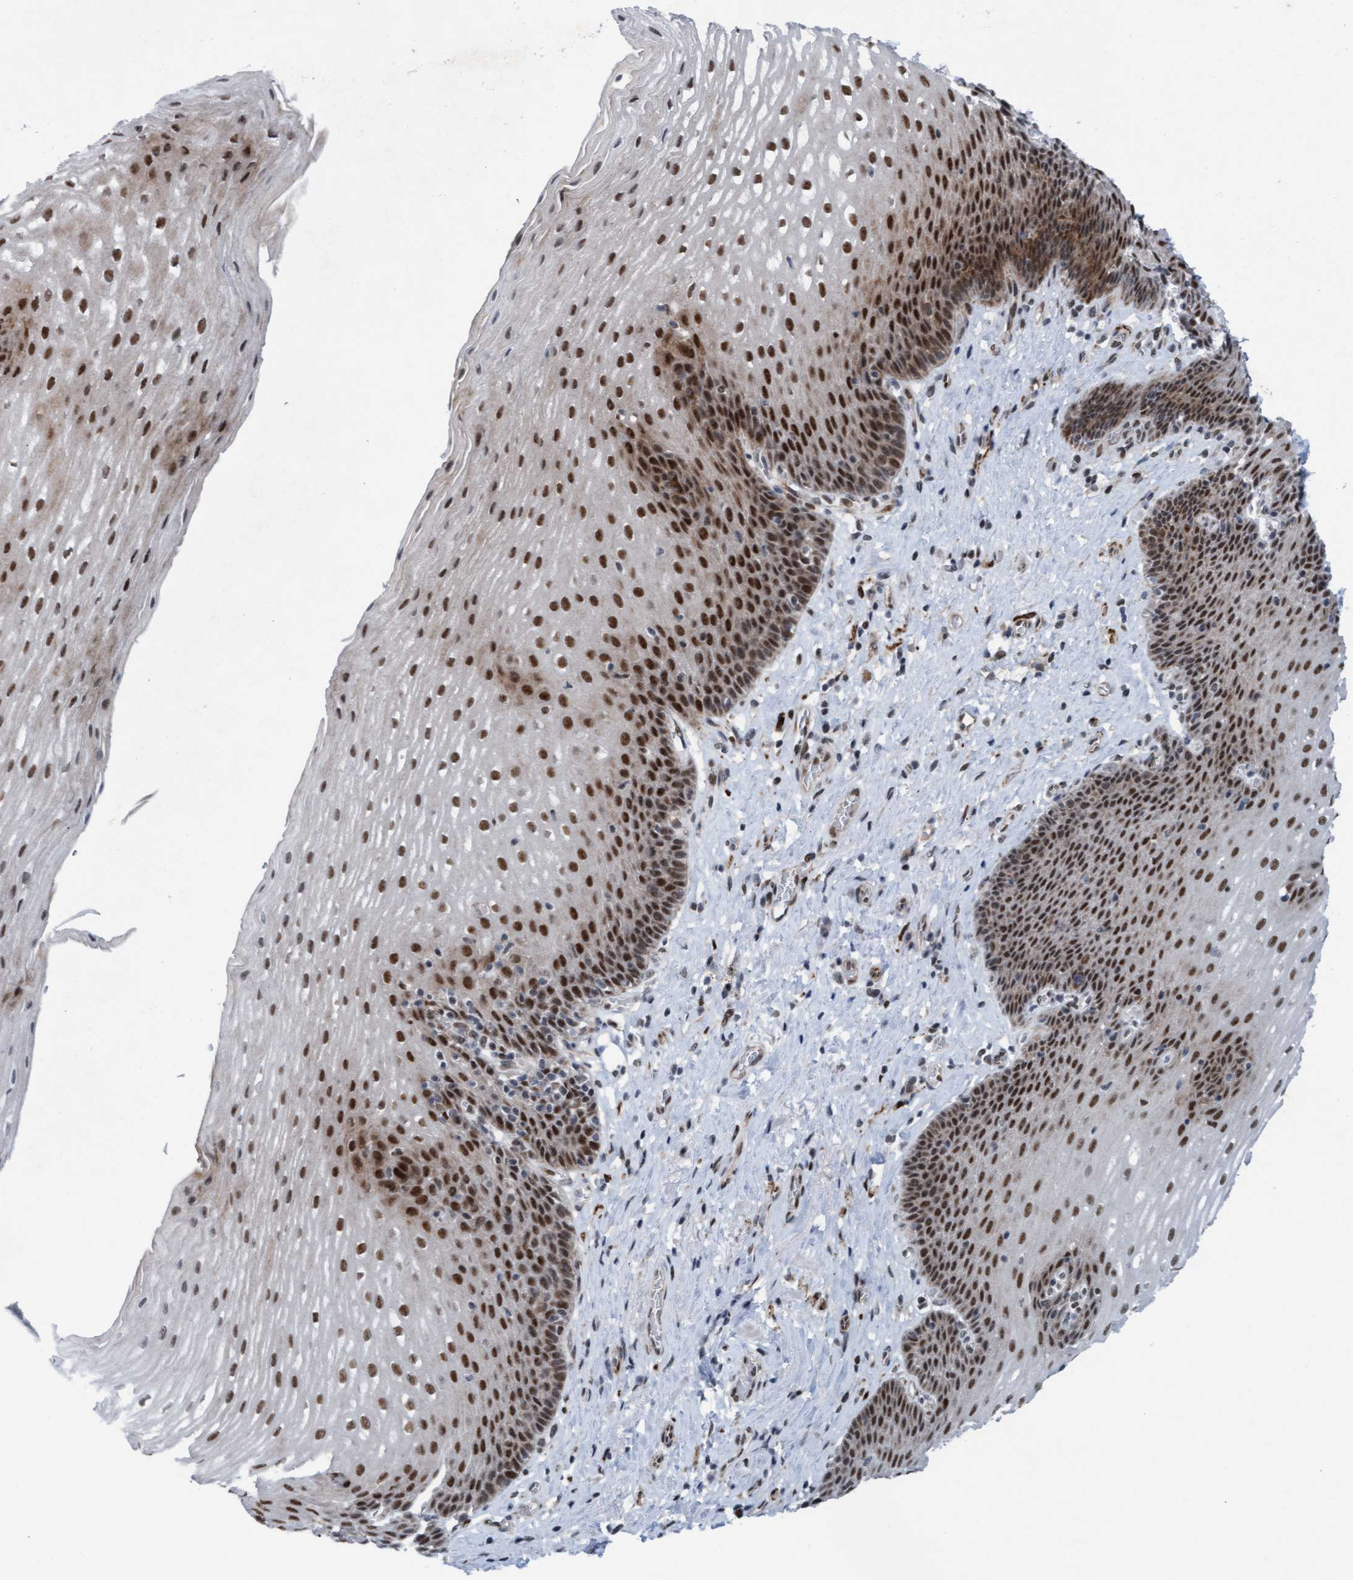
{"staining": {"intensity": "strong", "quantity": ">75%", "location": "nuclear"}, "tissue": "esophagus", "cell_type": "Squamous epithelial cells", "image_type": "normal", "snomed": [{"axis": "morphology", "description": "Normal tissue, NOS"}, {"axis": "topography", "description": "Esophagus"}], "caption": "Immunohistochemical staining of normal esophagus exhibits strong nuclear protein staining in approximately >75% of squamous epithelial cells. Immunohistochemistry (ihc) stains the protein in brown and the nuclei are stained blue.", "gene": "CWC27", "patient": {"sex": "male", "age": 48}}